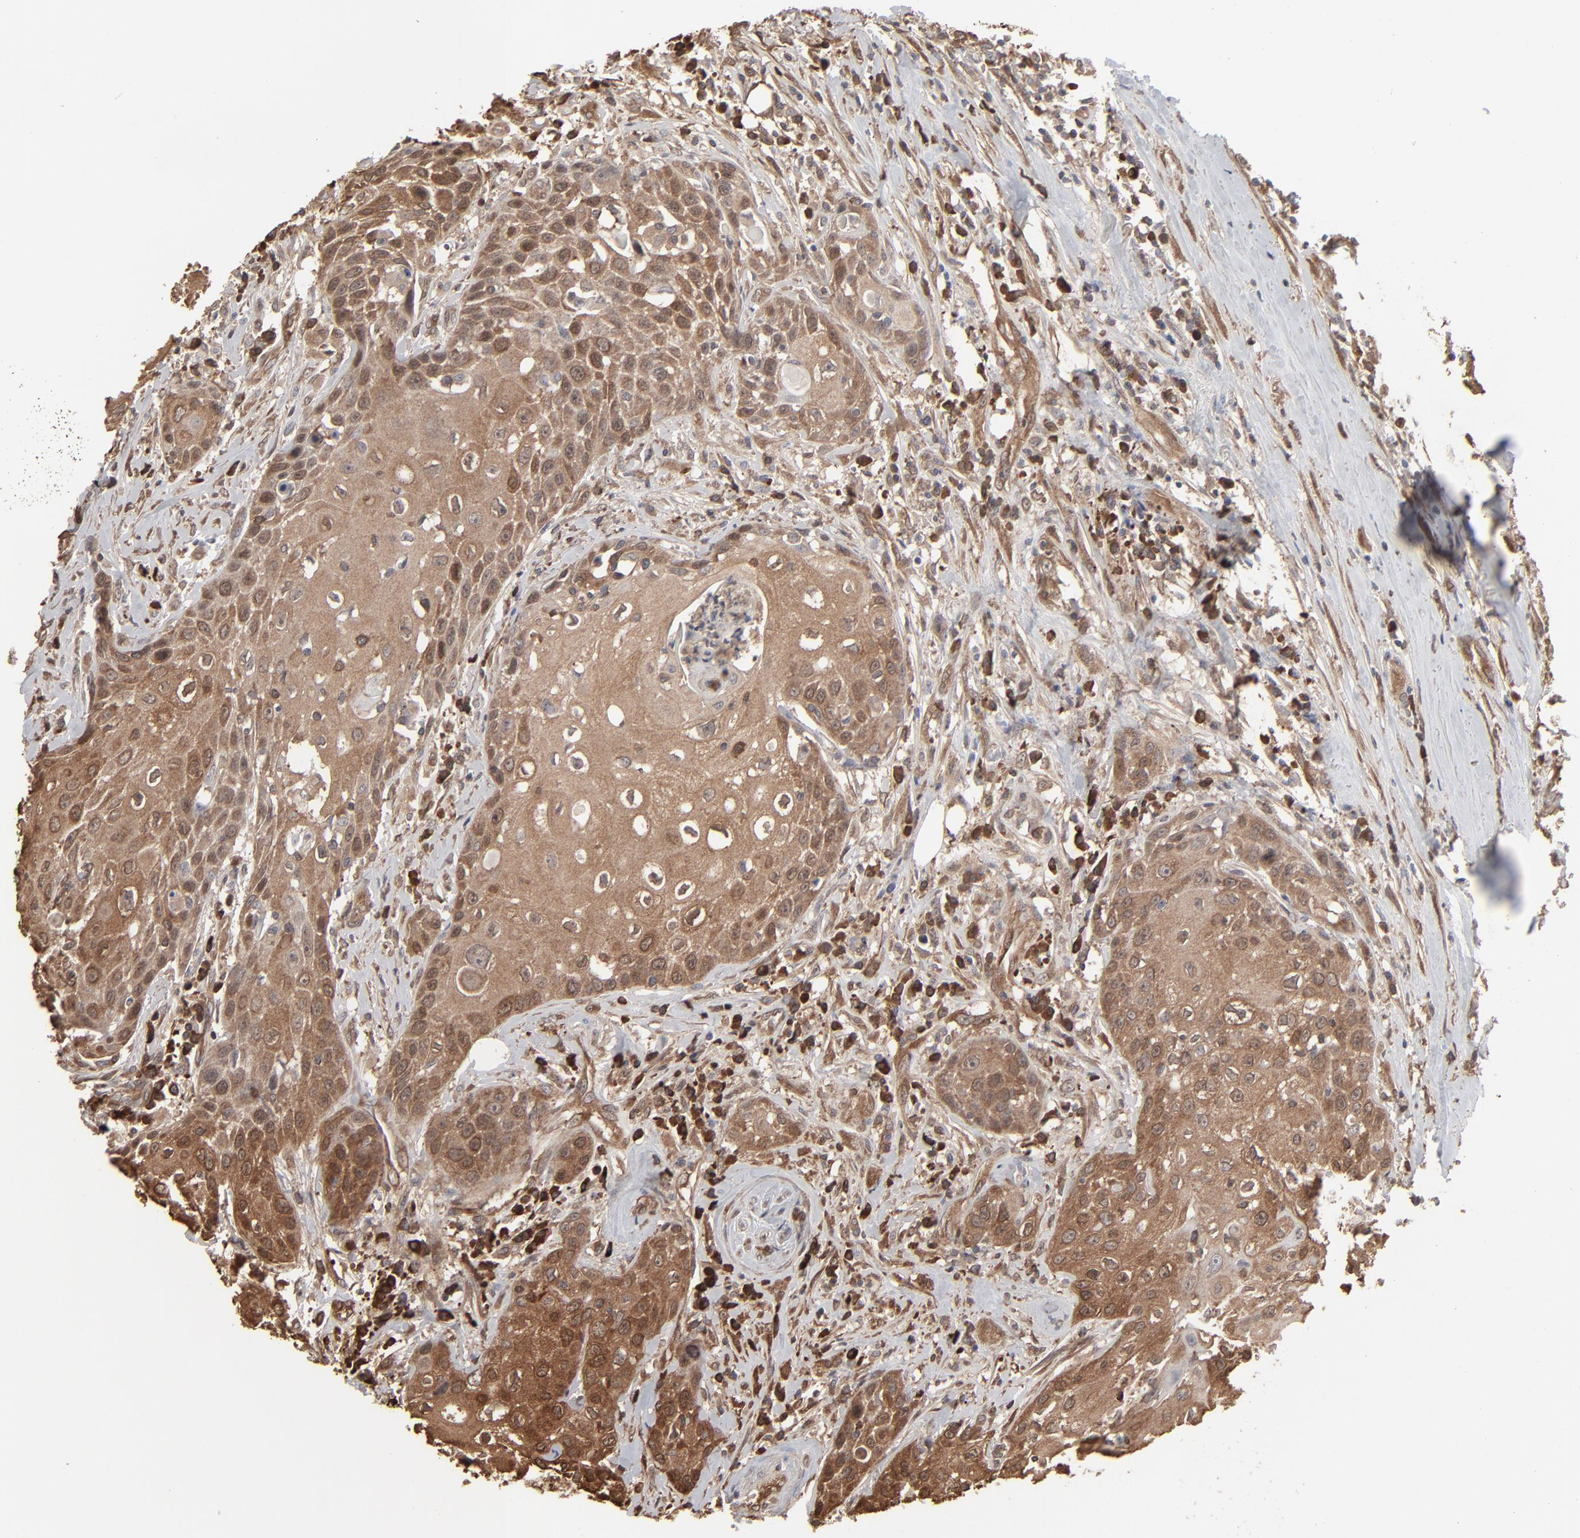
{"staining": {"intensity": "strong", "quantity": ">75%", "location": "cytoplasmic/membranous"}, "tissue": "head and neck cancer", "cell_type": "Tumor cells", "image_type": "cancer", "snomed": [{"axis": "morphology", "description": "Squamous cell carcinoma, NOS"}, {"axis": "topography", "description": "Oral tissue"}, {"axis": "topography", "description": "Head-Neck"}], "caption": "Immunohistochemistry image of head and neck cancer stained for a protein (brown), which shows high levels of strong cytoplasmic/membranous staining in approximately >75% of tumor cells.", "gene": "NME1-NME2", "patient": {"sex": "female", "age": 82}}